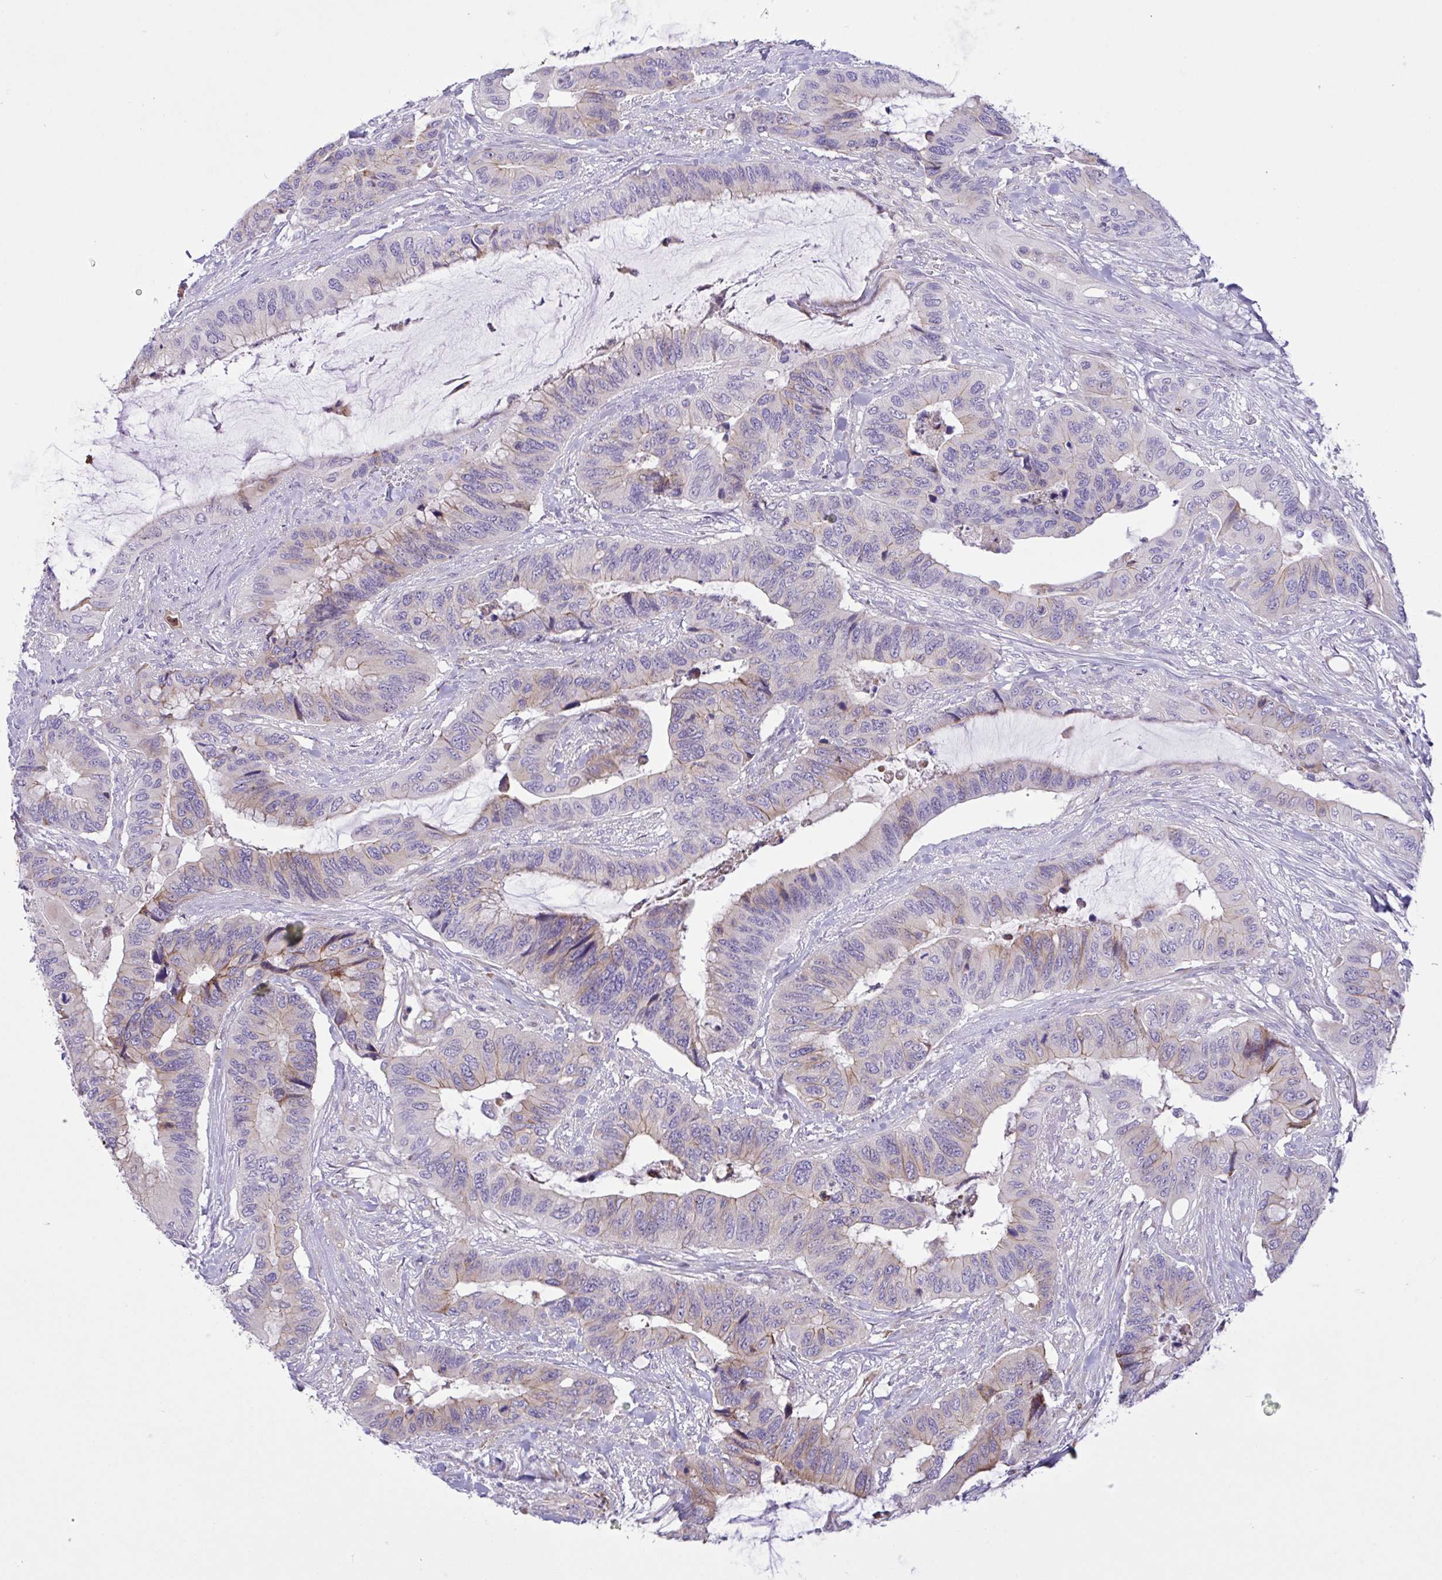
{"staining": {"intensity": "weak", "quantity": "<25%", "location": "cytoplasmic/membranous"}, "tissue": "colorectal cancer", "cell_type": "Tumor cells", "image_type": "cancer", "snomed": [{"axis": "morphology", "description": "Adenocarcinoma, NOS"}, {"axis": "topography", "description": "Rectum"}], "caption": "A photomicrograph of colorectal cancer (adenocarcinoma) stained for a protein reveals no brown staining in tumor cells. The staining is performed using DAB brown chromogen with nuclei counter-stained in using hematoxylin.", "gene": "DSC3", "patient": {"sex": "female", "age": 59}}